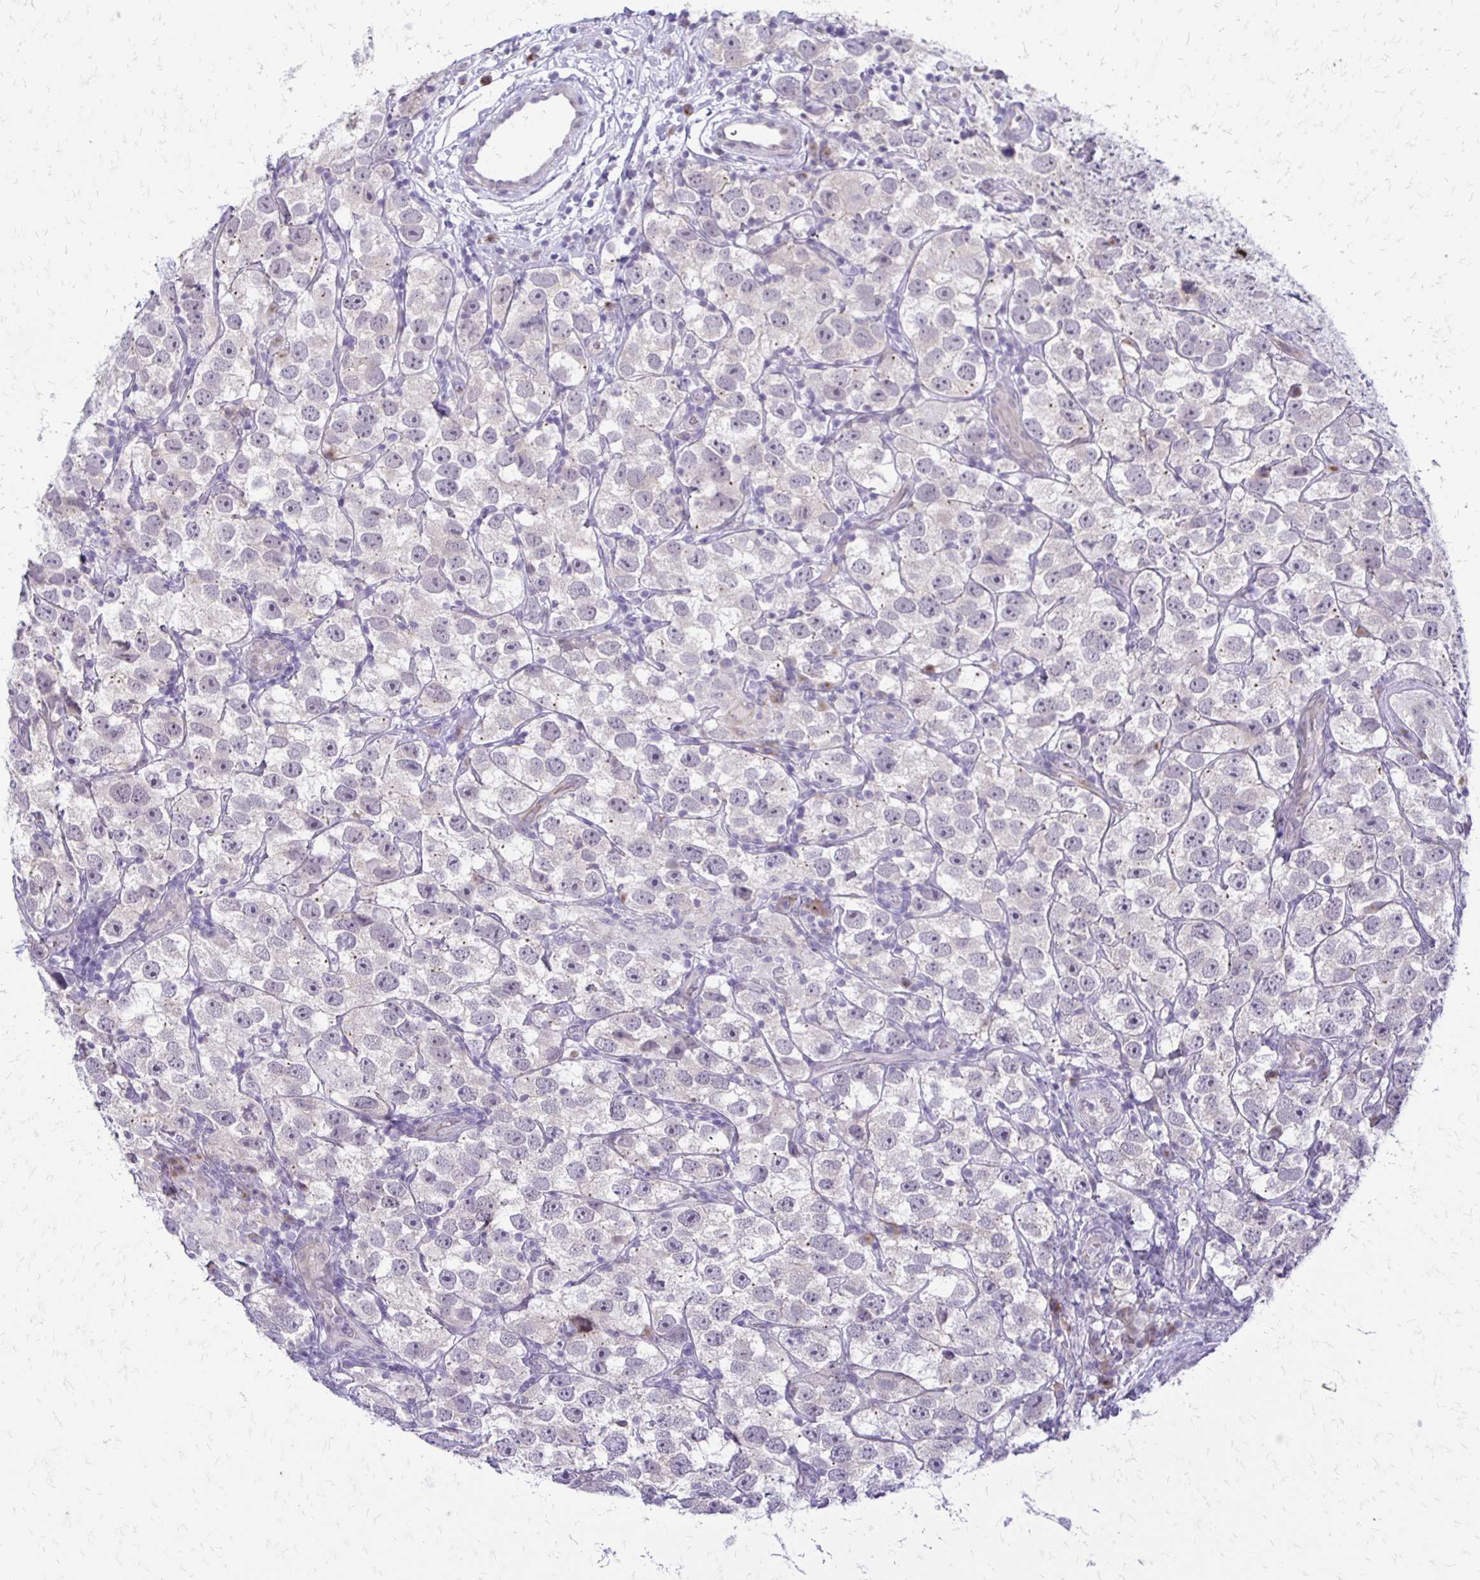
{"staining": {"intensity": "negative", "quantity": "none", "location": "none"}, "tissue": "testis cancer", "cell_type": "Tumor cells", "image_type": "cancer", "snomed": [{"axis": "morphology", "description": "Seminoma, NOS"}, {"axis": "topography", "description": "Testis"}], "caption": "Immunohistochemistry (IHC) of testis cancer (seminoma) reveals no expression in tumor cells. (DAB (3,3'-diaminobenzidine) immunohistochemistry (IHC) with hematoxylin counter stain).", "gene": "EPYC", "patient": {"sex": "male", "age": 26}}